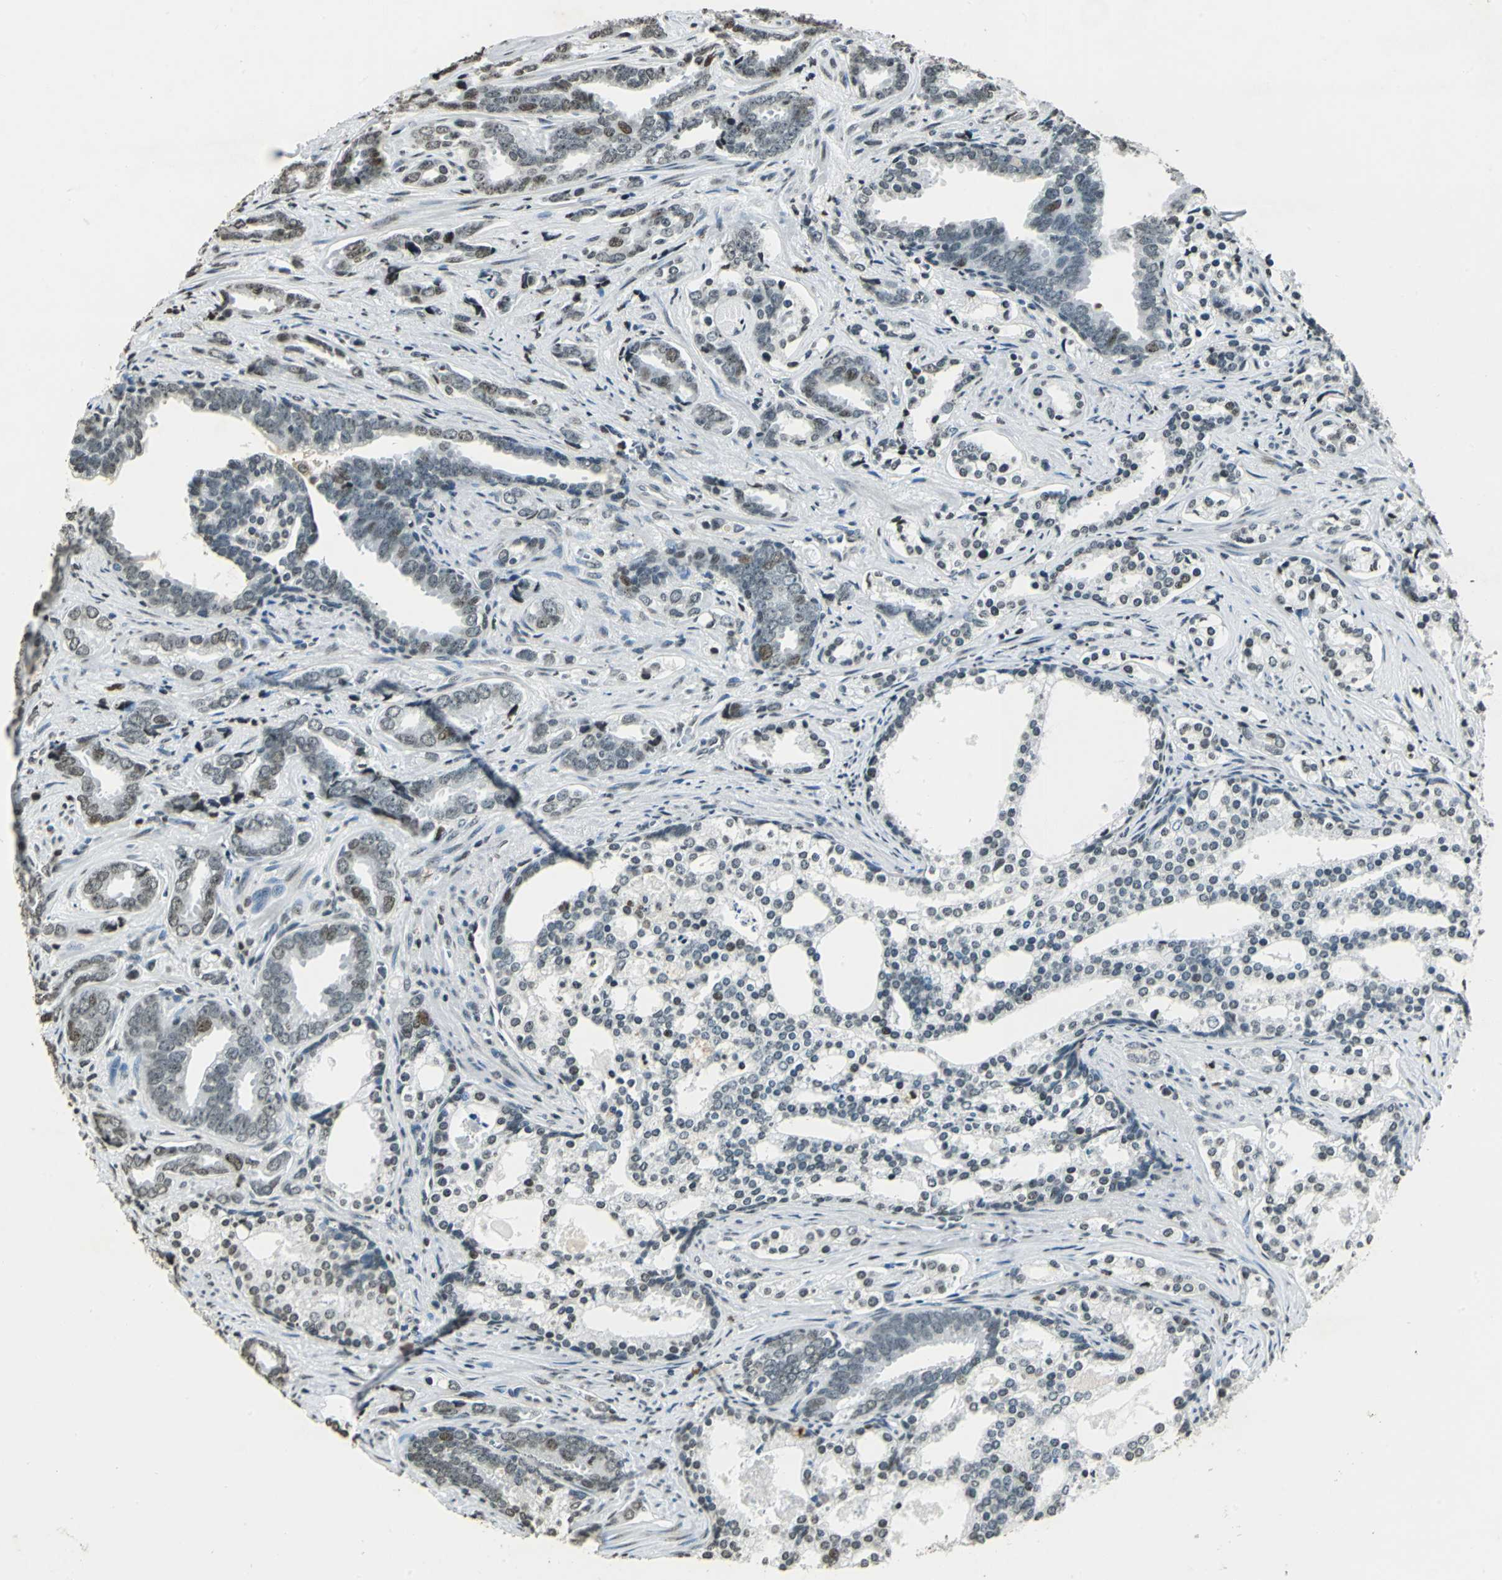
{"staining": {"intensity": "moderate", "quantity": "<25%", "location": "nuclear"}, "tissue": "prostate cancer", "cell_type": "Tumor cells", "image_type": "cancer", "snomed": [{"axis": "morphology", "description": "Adenocarcinoma, Medium grade"}, {"axis": "topography", "description": "Prostate"}], "caption": "Tumor cells display low levels of moderate nuclear expression in about <25% of cells in human prostate cancer (medium-grade adenocarcinoma). (DAB IHC, brown staining for protein, blue staining for nuclei).", "gene": "MCM4", "patient": {"sex": "male", "age": 67}}